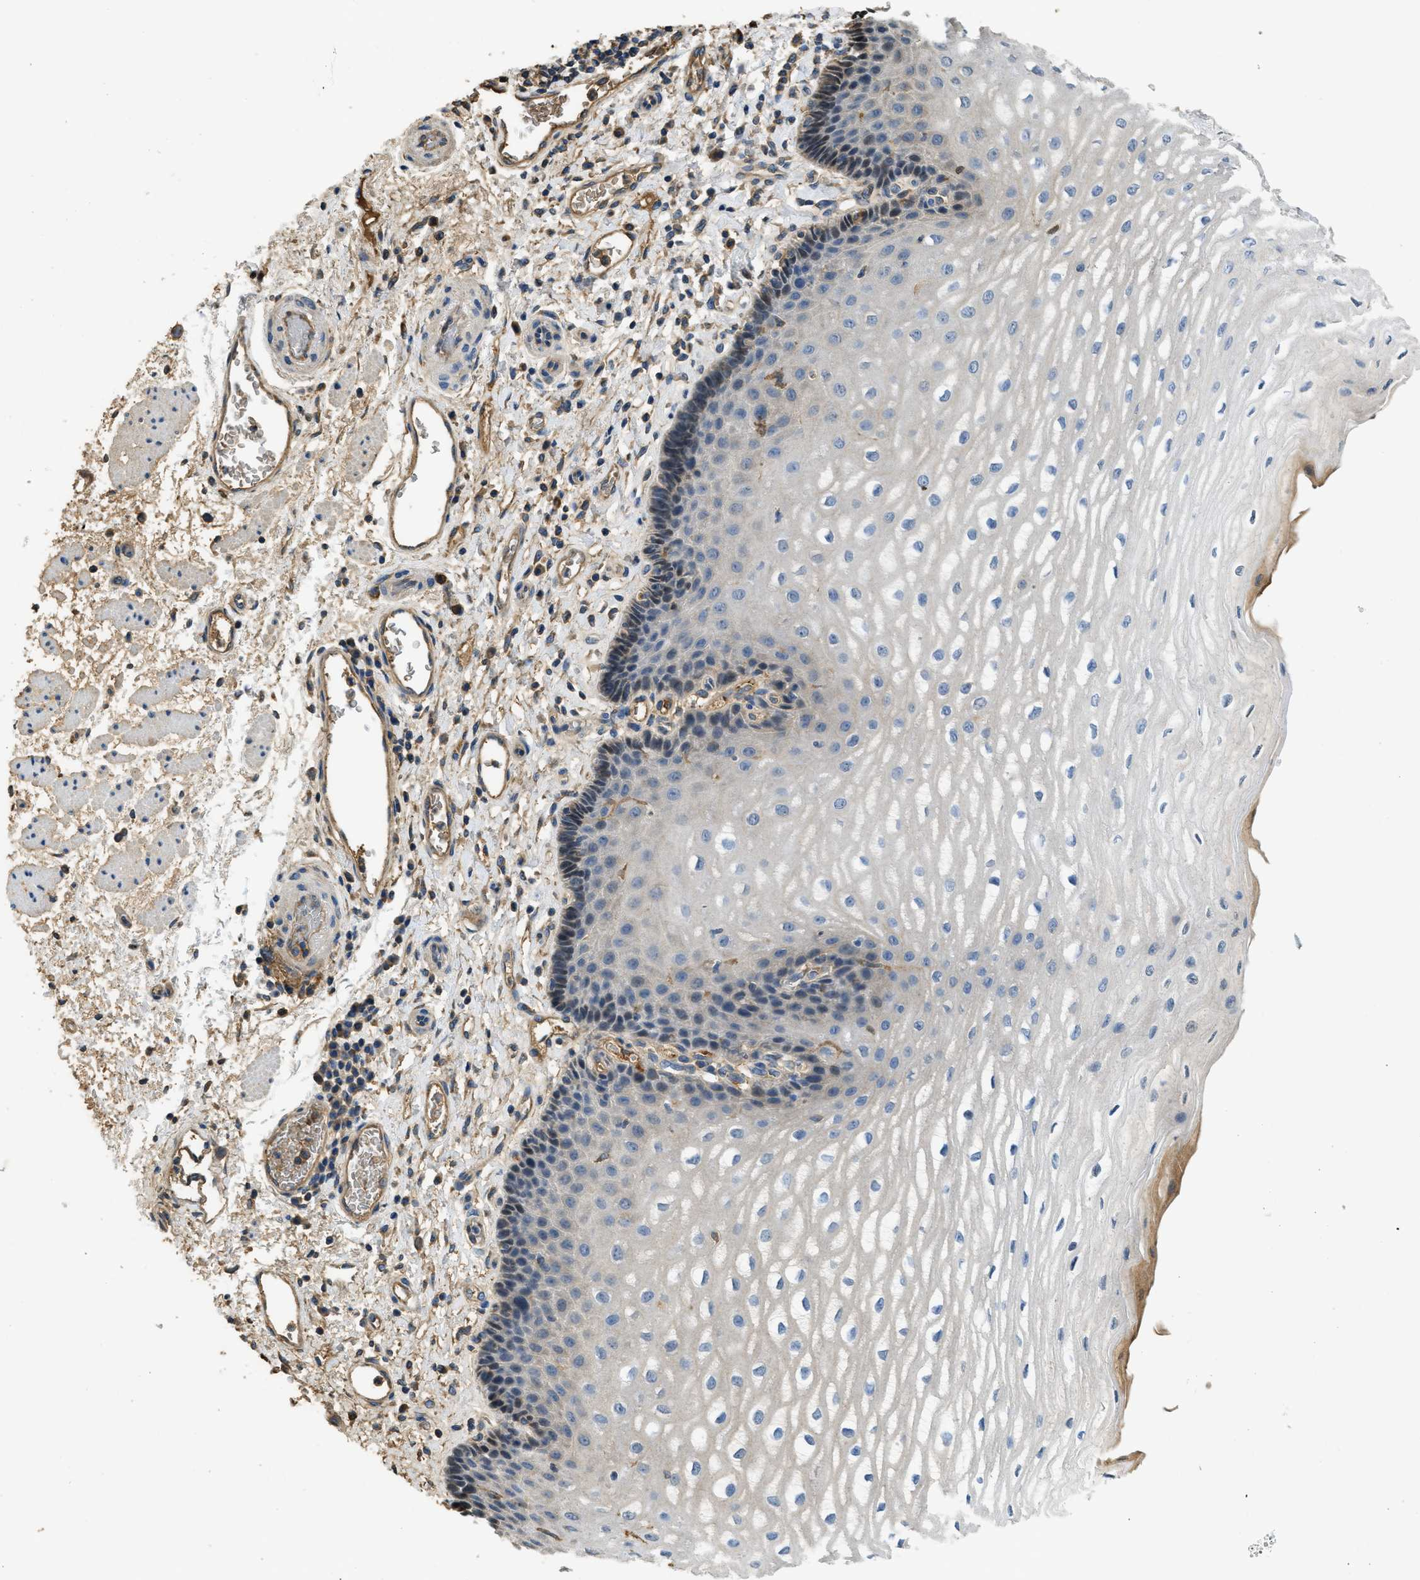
{"staining": {"intensity": "negative", "quantity": "none", "location": "none"}, "tissue": "esophagus", "cell_type": "Squamous epithelial cells", "image_type": "normal", "snomed": [{"axis": "morphology", "description": "Normal tissue, NOS"}, {"axis": "topography", "description": "Esophagus"}], "caption": "Human esophagus stained for a protein using IHC demonstrates no expression in squamous epithelial cells.", "gene": "RIPK2", "patient": {"sex": "male", "age": 54}}